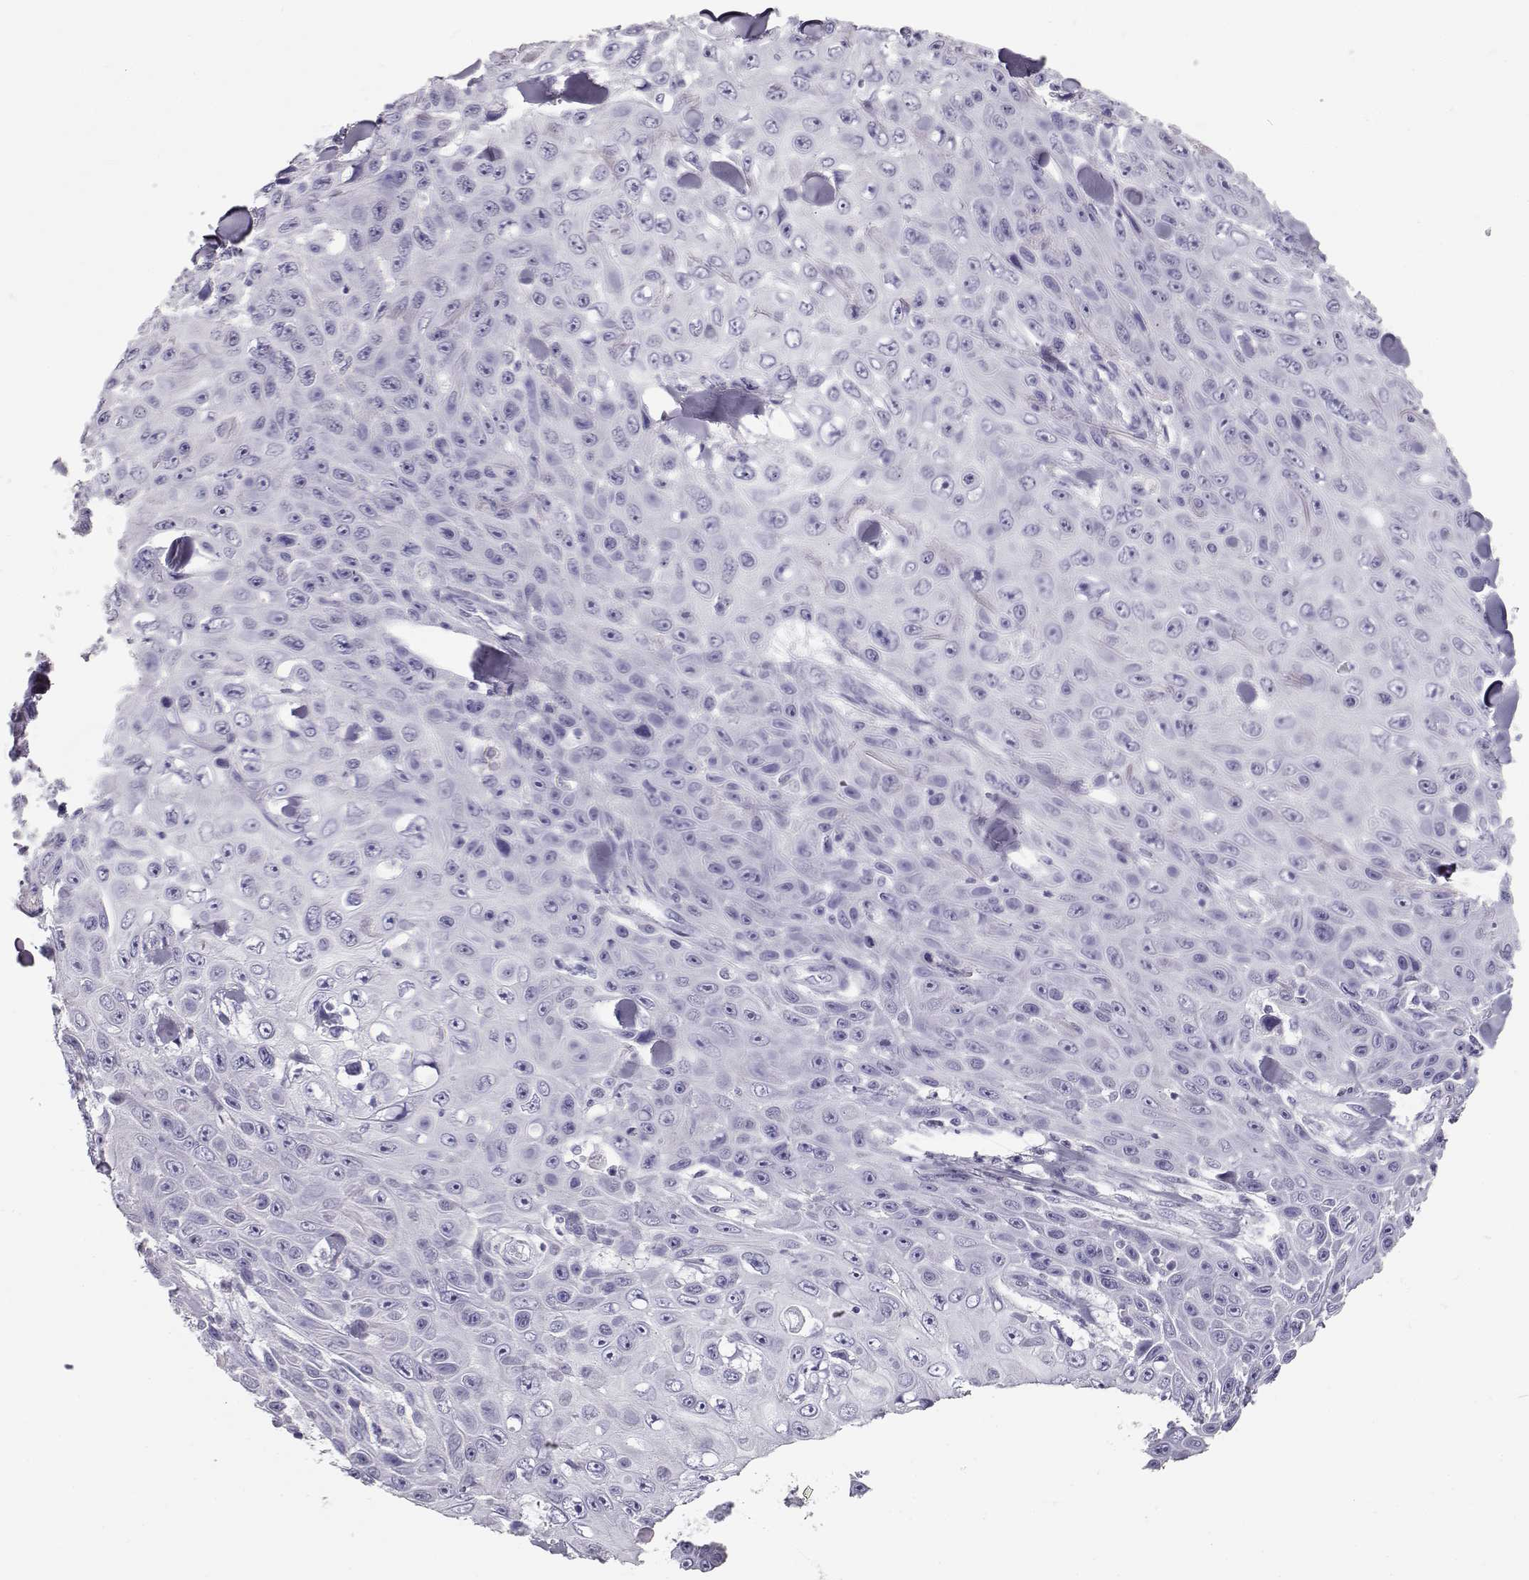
{"staining": {"intensity": "negative", "quantity": "none", "location": "none"}, "tissue": "skin cancer", "cell_type": "Tumor cells", "image_type": "cancer", "snomed": [{"axis": "morphology", "description": "Squamous cell carcinoma, NOS"}, {"axis": "topography", "description": "Skin"}], "caption": "Tumor cells are negative for brown protein staining in skin squamous cell carcinoma.", "gene": "TKTL1", "patient": {"sex": "male", "age": 82}}